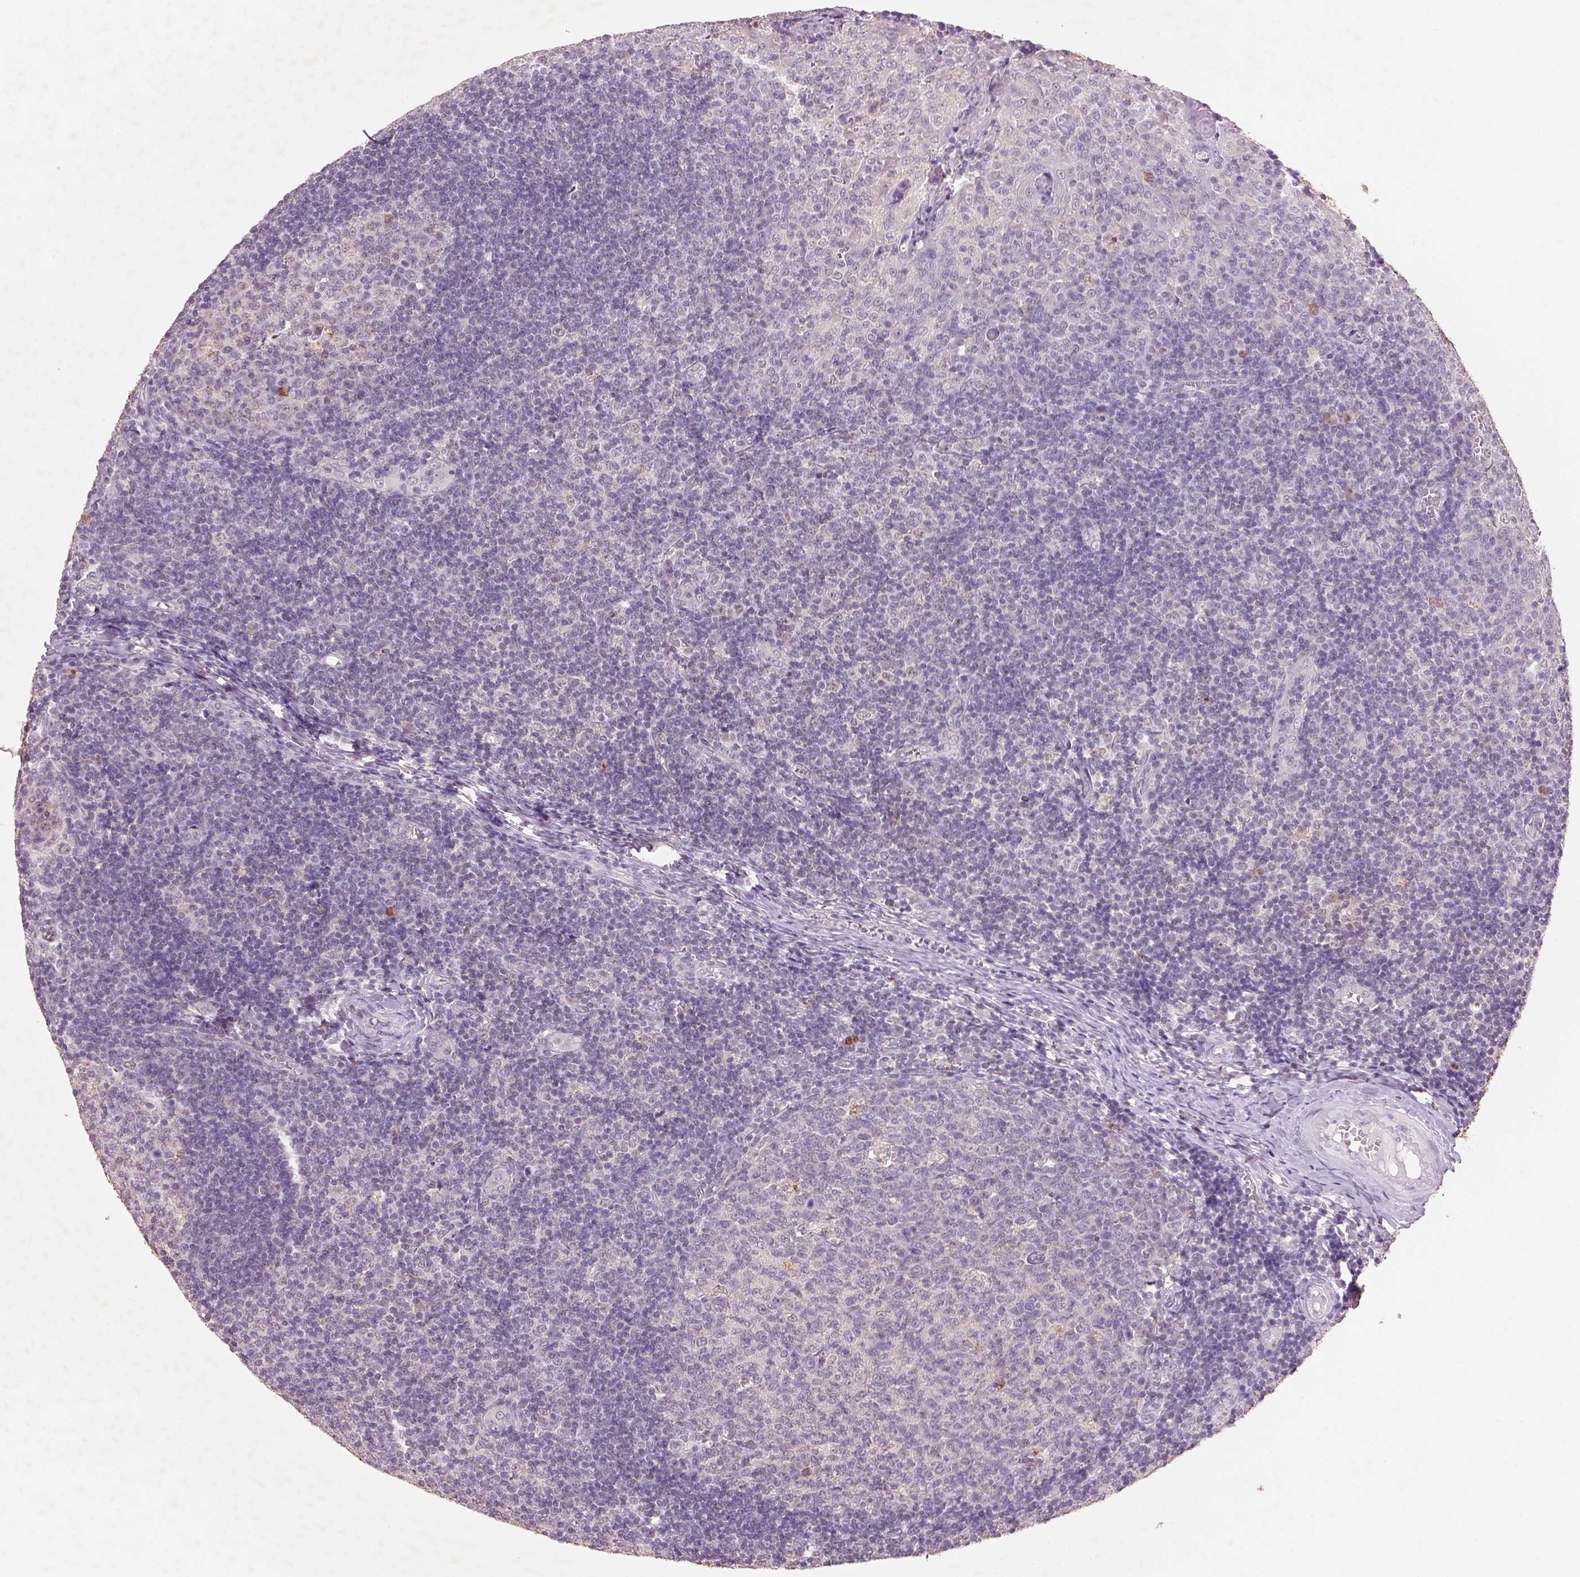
{"staining": {"intensity": "negative", "quantity": "none", "location": "none"}, "tissue": "tonsil", "cell_type": "Germinal center cells", "image_type": "normal", "snomed": [{"axis": "morphology", "description": "Normal tissue, NOS"}, {"axis": "topography", "description": "Tonsil"}], "caption": "The photomicrograph reveals no staining of germinal center cells in normal tonsil.", "gene": "AP2B1", "patient": {"sex": "female", "age": 13}}